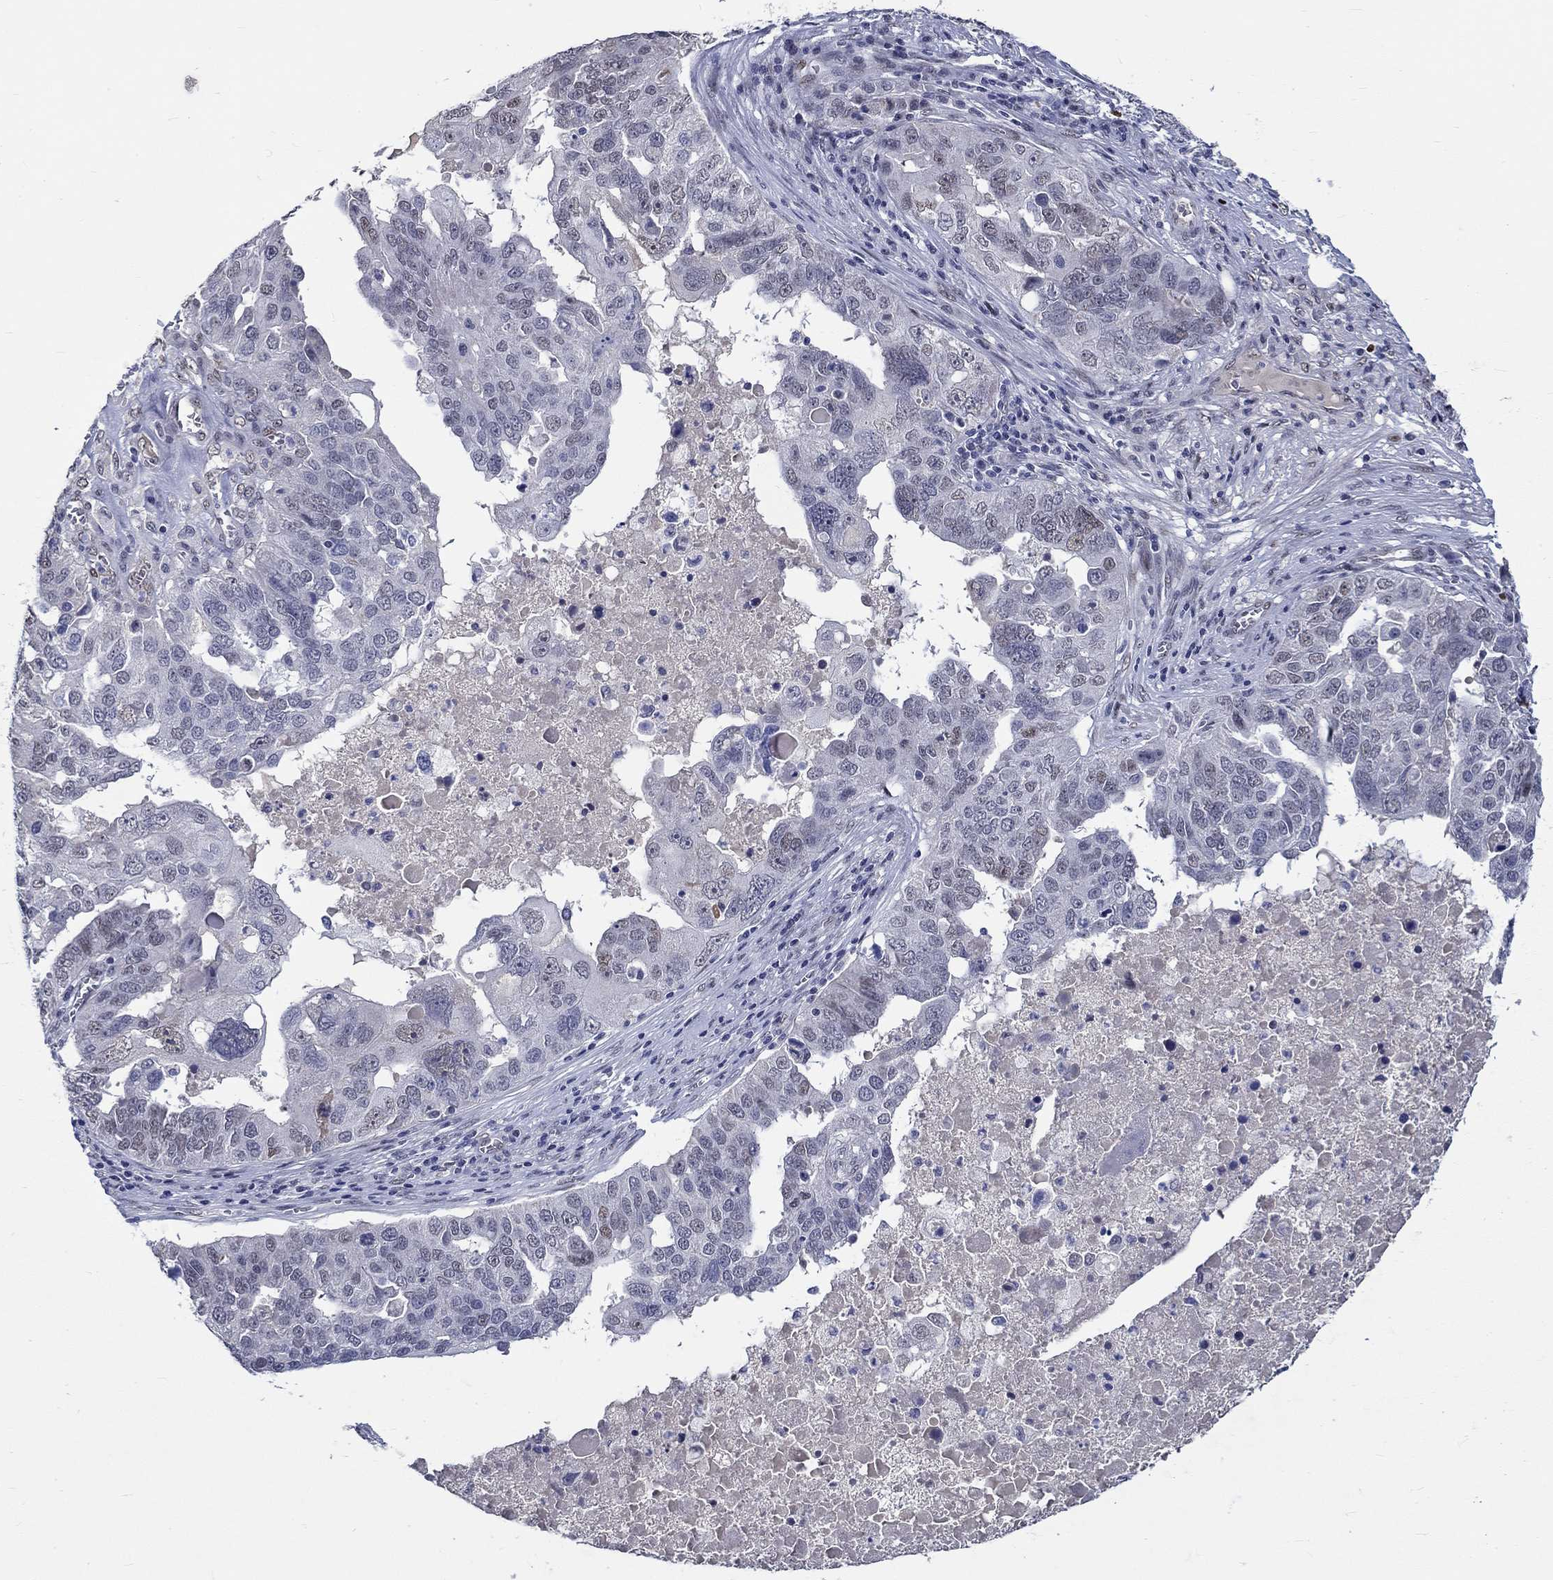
{"staining": {"intensity": "negative", "quantity": "none", "location": "none"}, "tissue": "ovarian cancer", "cell_type": "Tumor cells", "image_type": "cancer", "snomed": [{"axis": "morphology", "description": "Carcinoma, endometroid"}, {"axis": "topography", "description": "Soft tissue"}, {"axis": "topography", "description": "Ovary"}], "caption": "Ovarian cancer stained for a protein using immunohistochemistry reveals no staining tumor cells.", "gene": "GATA2", "patient": {"sex": "female", "age": 52}}